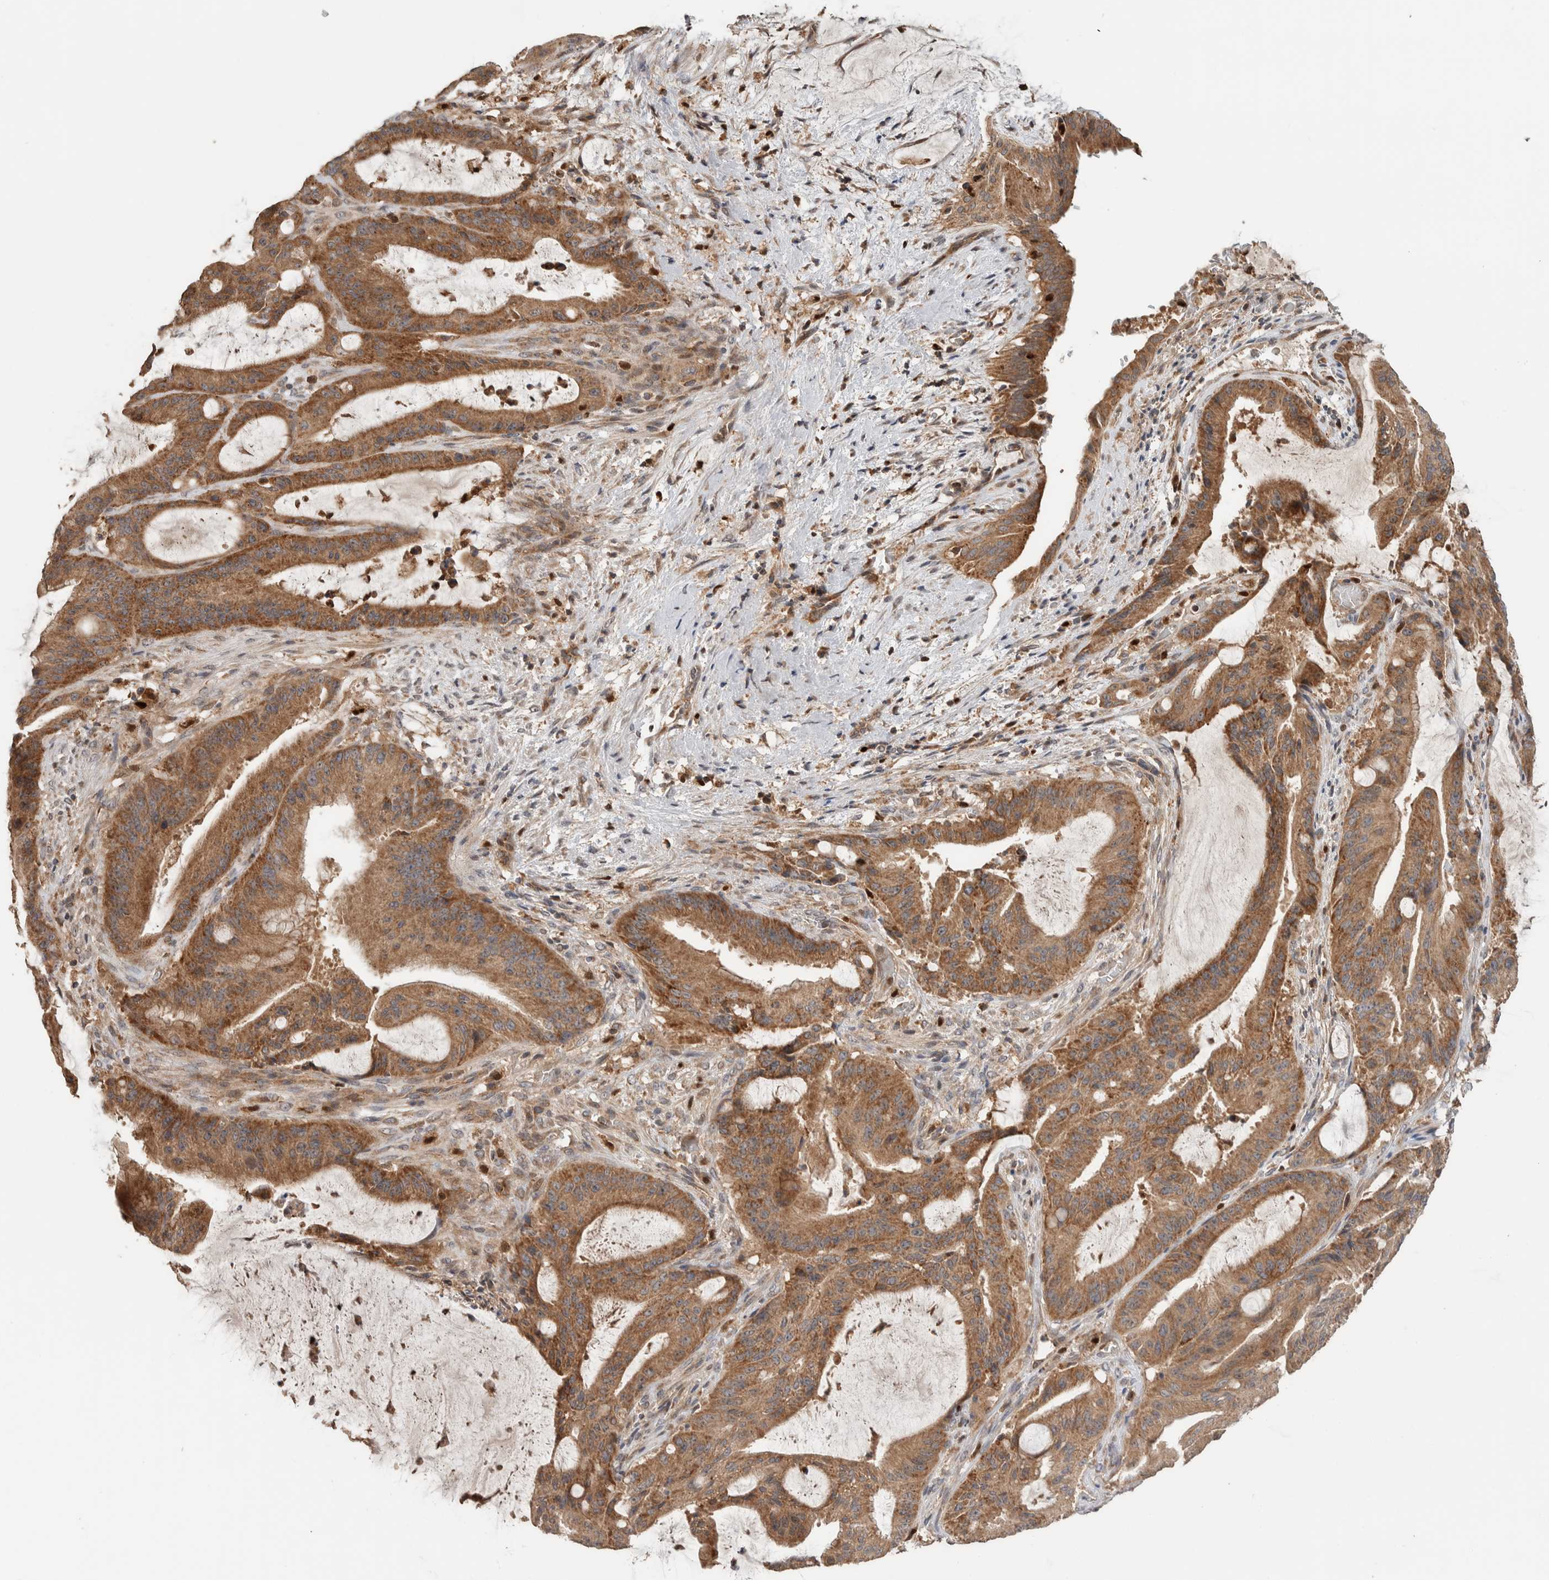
{"staining": {"intensity": "moderate", "quantity": ">75%", "location": "cytoplasmic/membranous"}, "tissue": "liver cancer", "cell_type": "Tumor cells", "image_type": "cancer", "snomed": [{"axis": "morphology", "description": "Normal tissue, NOS"}, {"axis": "morphology", "description": "Cholangiocarcinoma"}, {"axis": "topography", "description": "Liver"}, {"axis": "topography", "description": "Peripheral nerve tissue"}], "caption": "Protein staining of liver cholangiocarcinoma tissue shows moderate cytoplasmic/membranous expression in approximately >75% of tumor cells.", "gene": "VPS53", "patient": {"sex": "female", "age": 73}}